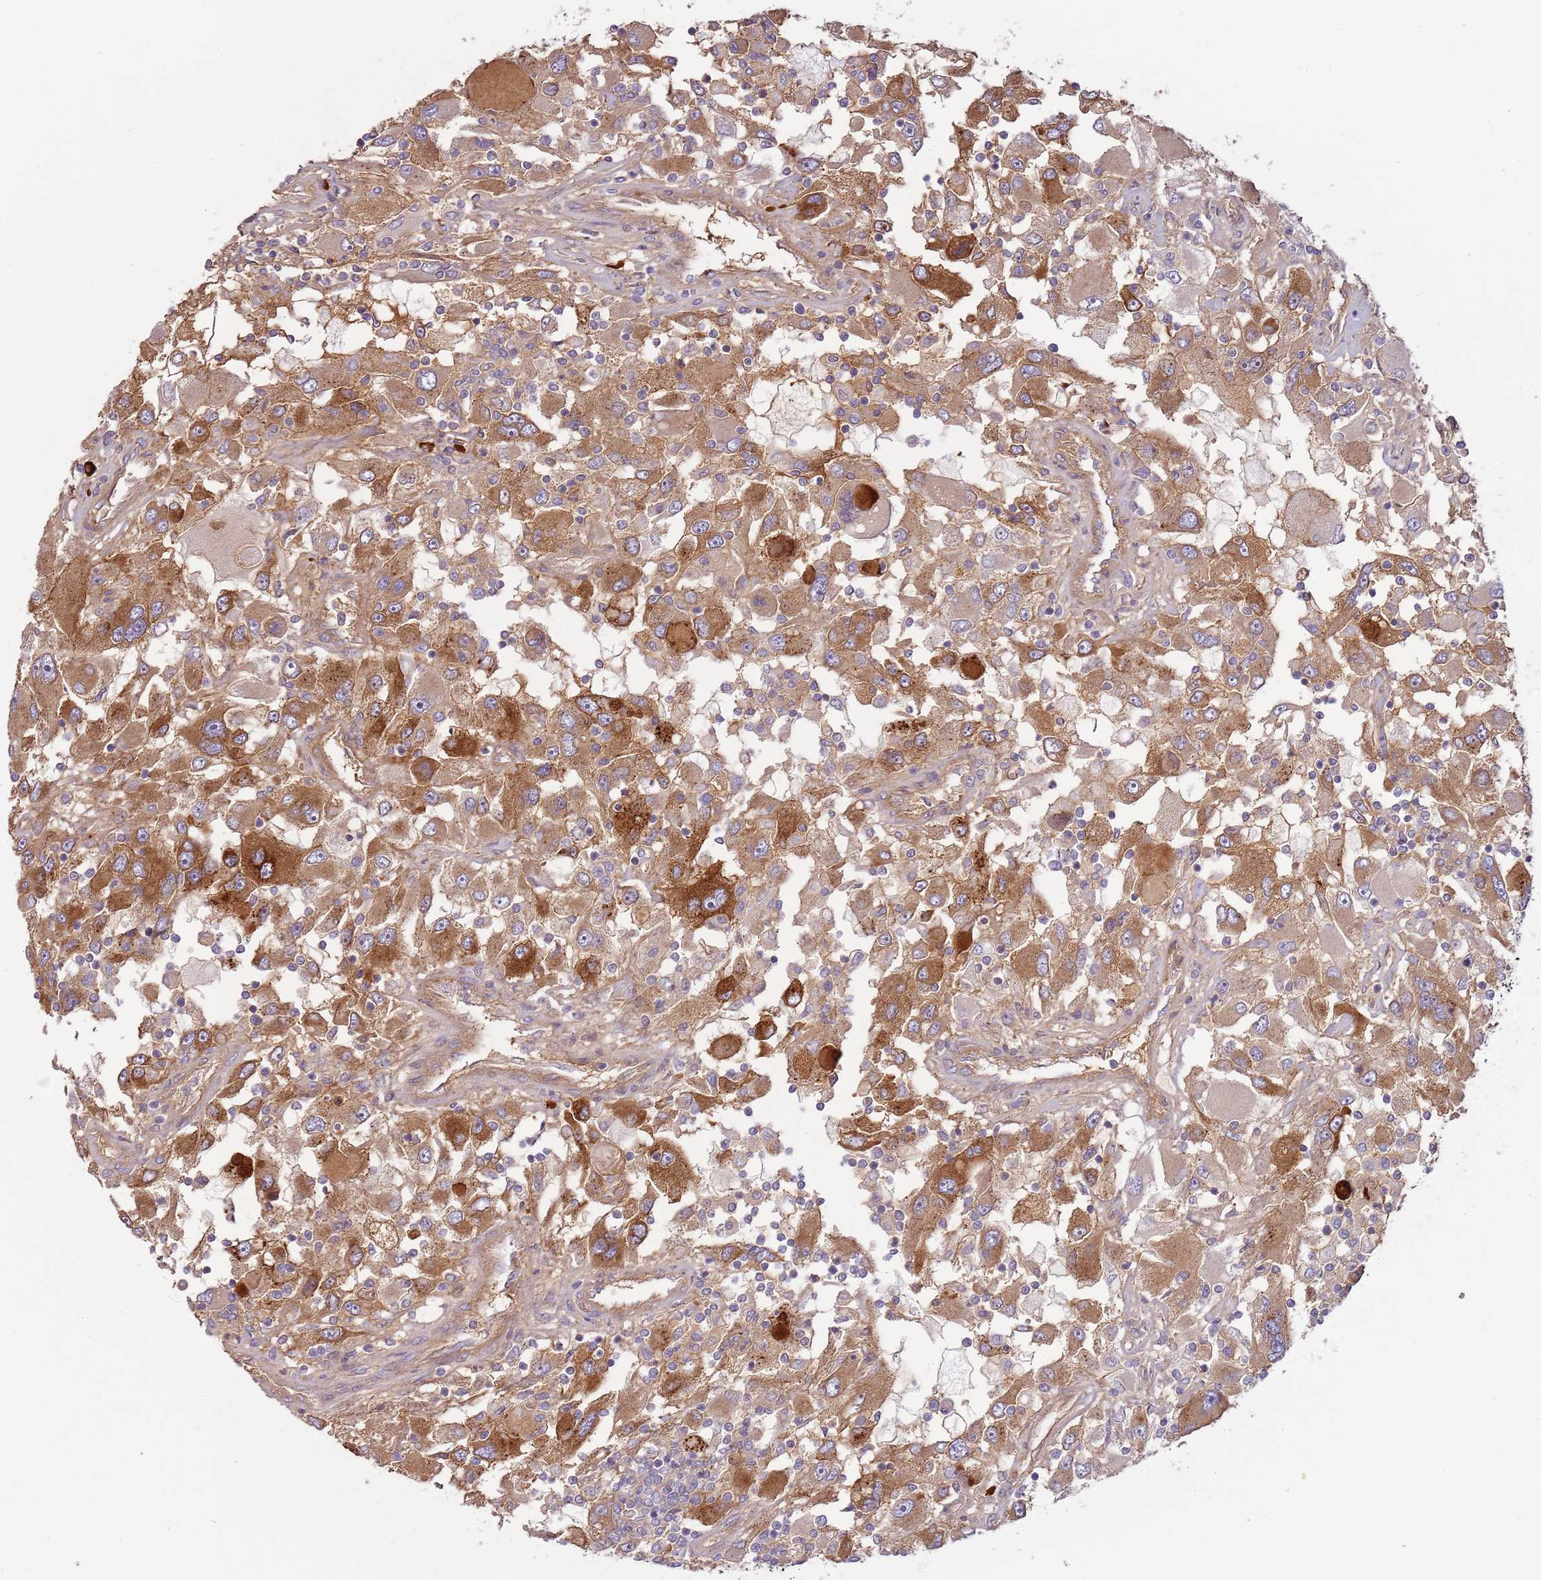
{"staining": {"intensity": "strong", "quantity": ">75%", "location": "cytoplasmic/membranous"}, "tissue": "renal cancer", "cell_type": "Tumor cells", "image_type": "cancer", "snomed": [{"axis": "morphology", "description": "Adenocarcinoma, NOS"}, {"axis": "topography", "description": "Kidney"}], "caption": "This is an image of immunohistochemistry (IHC) staining of adenocarcinoma (renal), which shows strong expression in the cytoplasmic/membranous of tumor cells.", "gene": "RNF128", "patient": {"sex": "female", "age": 52}}